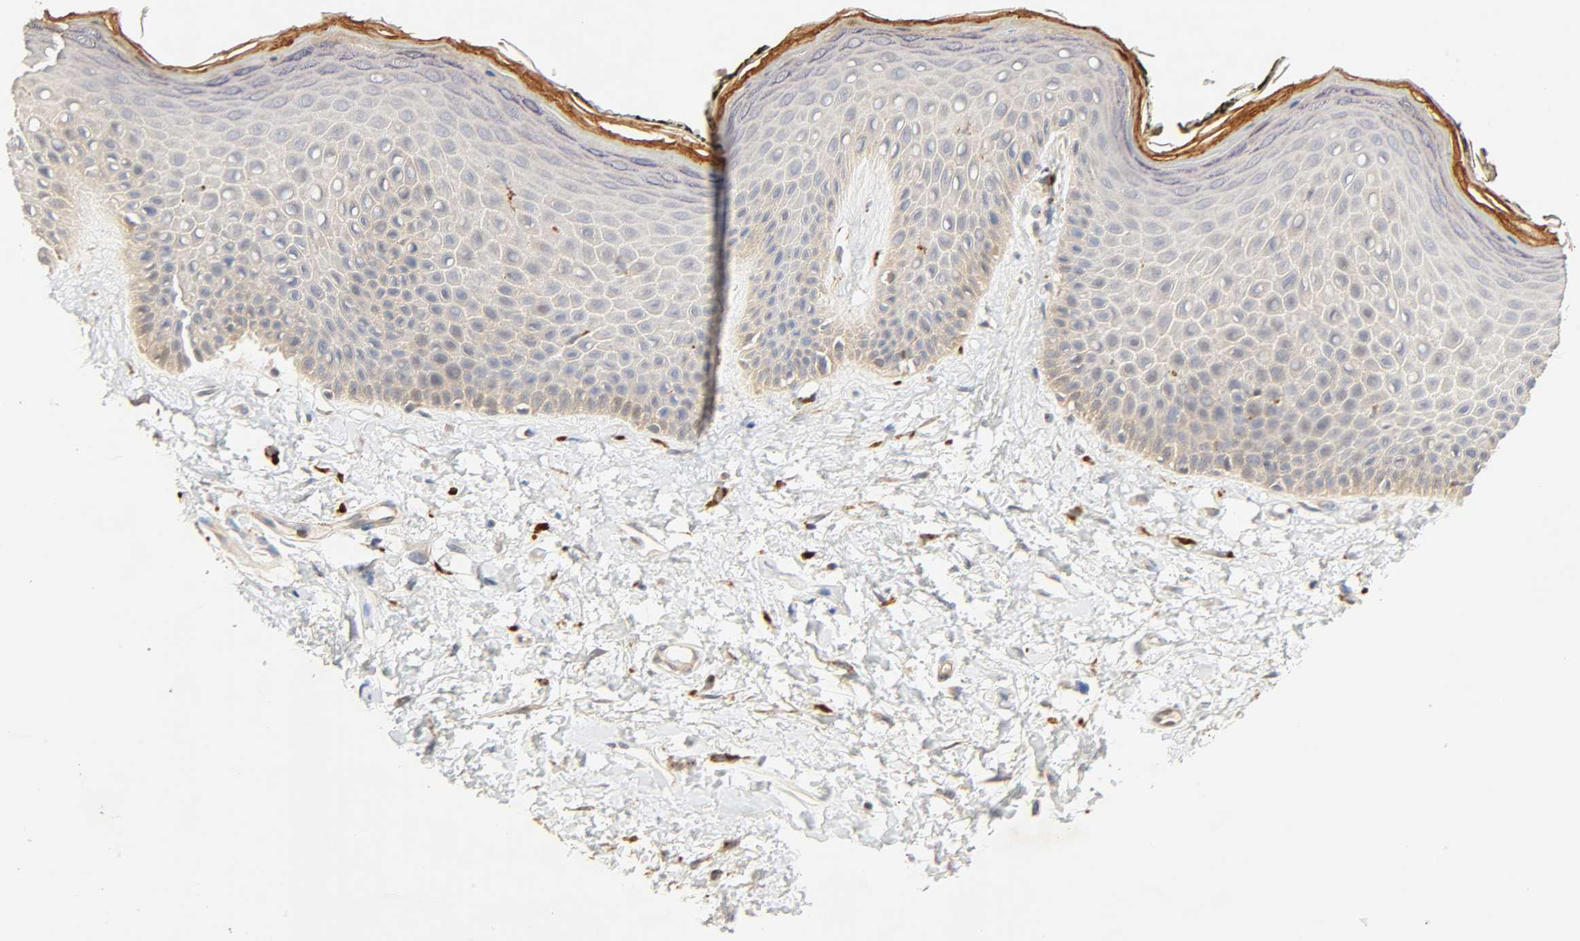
{"staining": {"intensity": "strong", "quantity": ">75%", "location": "cytoplasmic/membranous"}, "tissue": "skin", "cell_type": "Epidermal cells", "image_type": "normal", "snomed": [{"axis": "morphology", "description": "Normal tissue, NOS"}, {"axis": "morphology", "description": "Inflammation, NOS"}, {"axis": "topography", "description": "Vulva"}], "caption": "A high-resolution micrograph shows immunohistochemistry (IHC) staining of unremarkable skin, which displays strong cytoplasmic/membranous staining in about >75% of epidermal cells.", "gene": "MAPK6", "patient": {"sex": "female", "age": 84}}